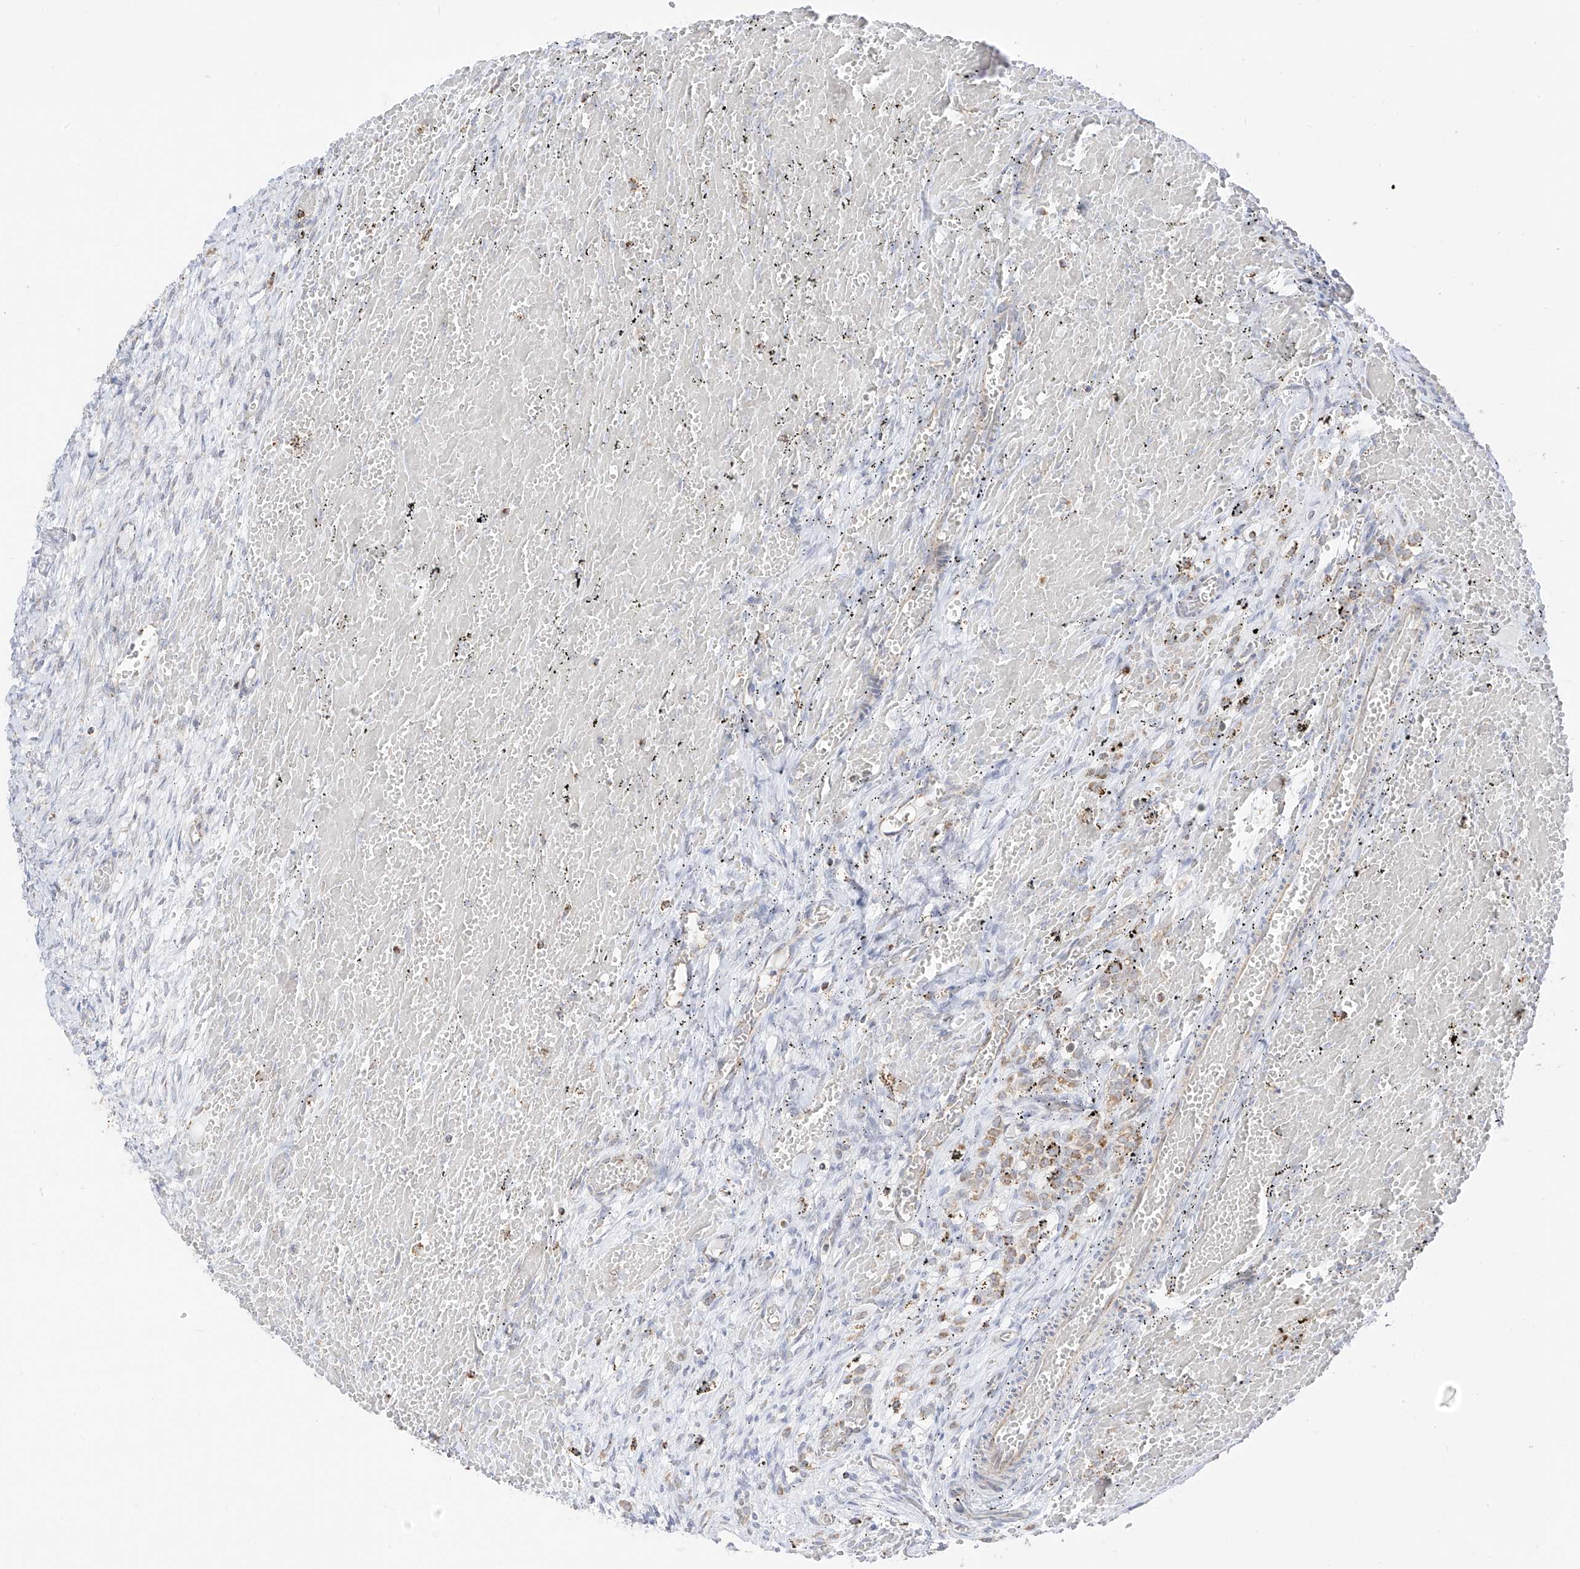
{"staining": {"intensity": "negative", "quantity": "none", "location": "none"}, "tissue": "ovary", "cell_type": "Ovarian stroma cells", "image_type": "normal", "snomed": [{"axis": "morphology", "description": "Adenocarcinoma, NOS"}, {"axis": "topography", "description": "Endometrium"}], "caption": "A high-resolution image shows immunohistochemistry staining of benign ovary, which displays no significant expression in ovarian stroma cells. (DAB IHC, high magnification).", "gene": "ETHE1", "patient": {"sex": "female", "age": 32}}